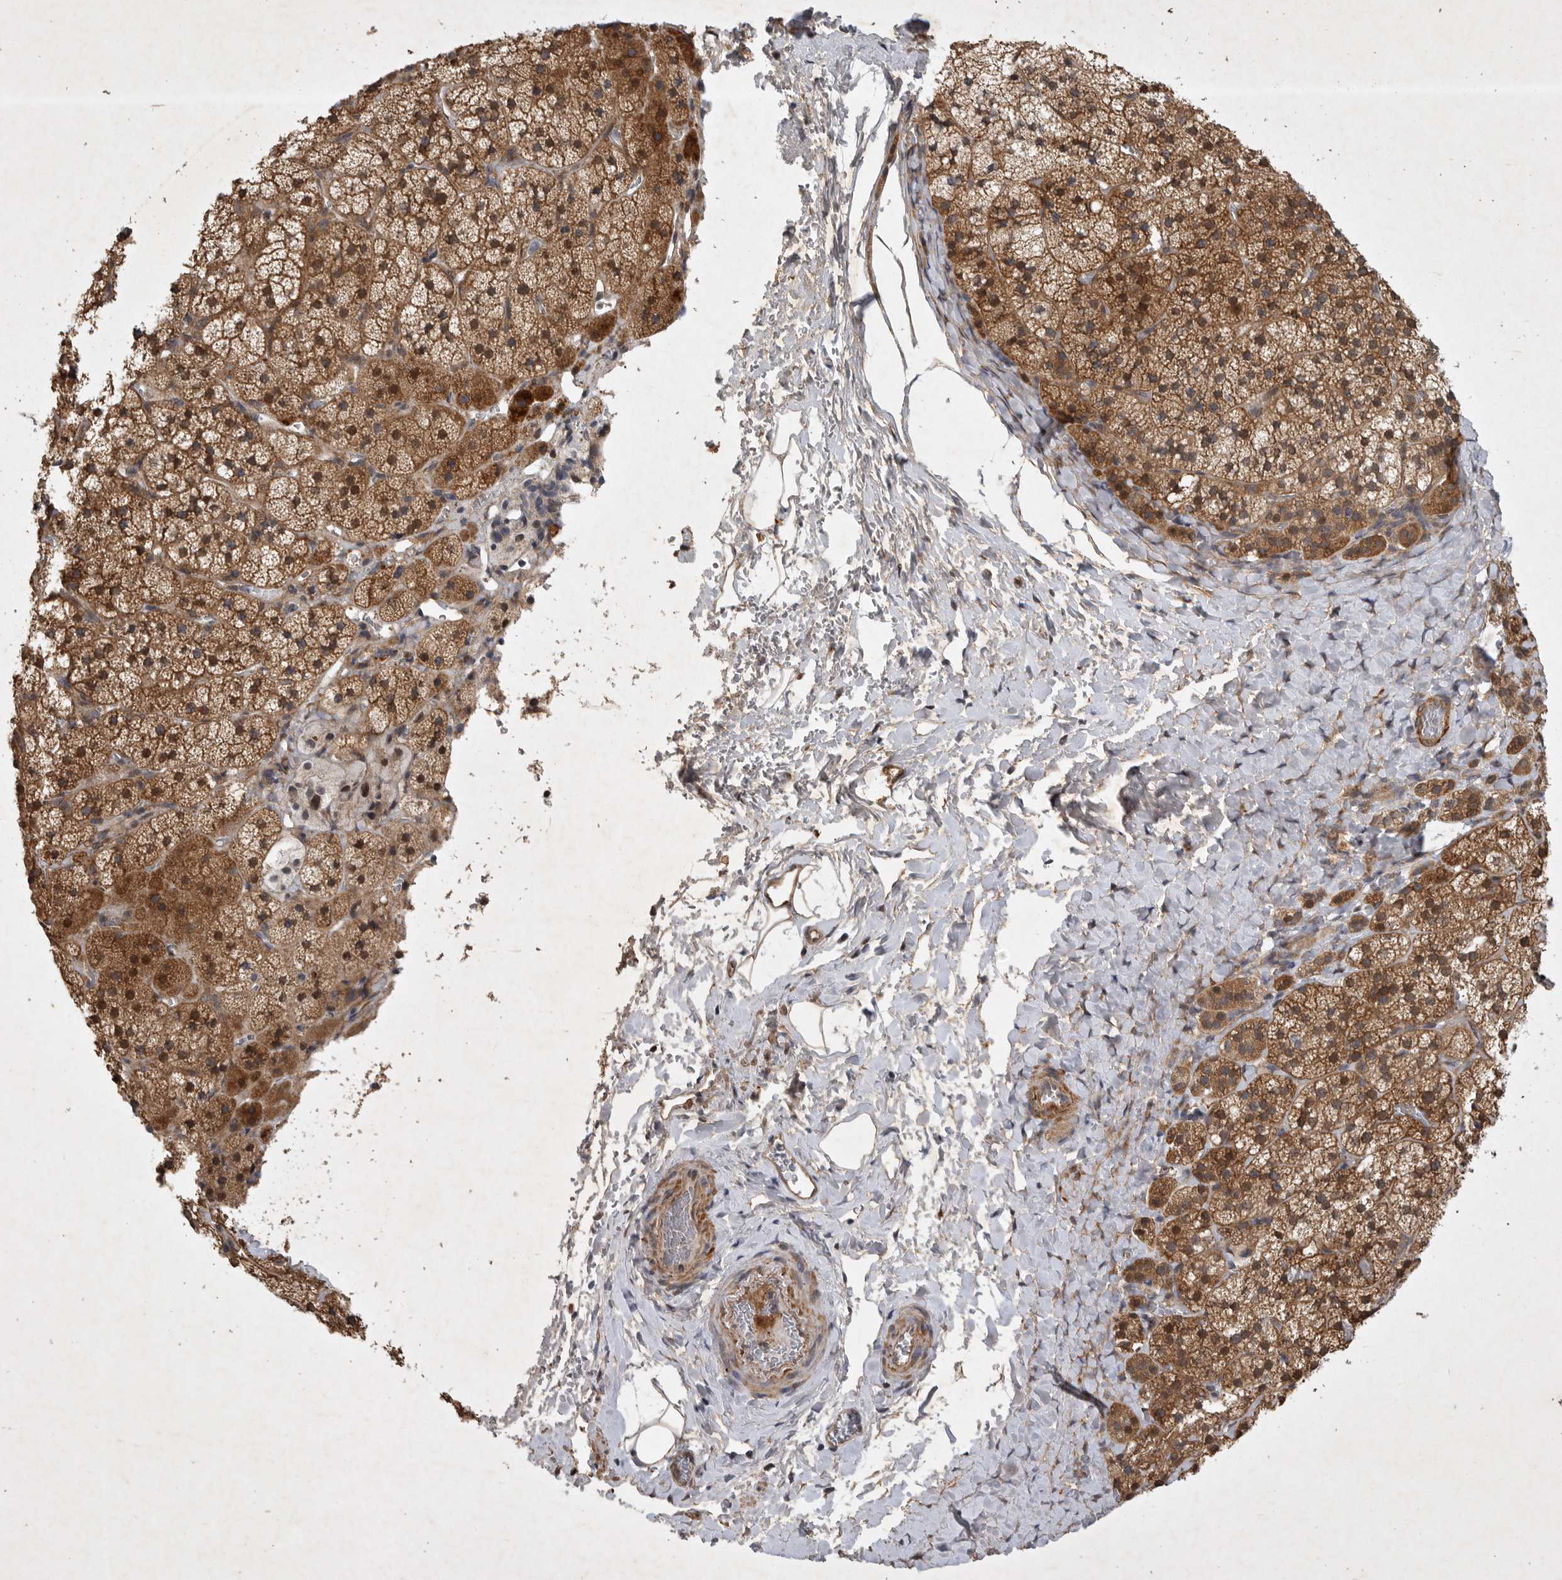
{"staining": {"intensity": "strong", "quantity": ">75%", "location": "cytoplasmic/membranous,nuclear"}, "tissue": "adrenal gland", "cell_type": "Glandular cells", "image_type": "normal", "snomed": [{"axis": "morphology", "description": "Normal tissue, NOS"}, {"axis": "topography", "description": "Adrenal gland"}], "caption": "This micrograph displays IHC staining of benign human adrenal gland, with high strong cytoplasmic/membranous,nuclear positivity in approximately >75% of glandular cells.", "gene": "EDEM3", "patient": {"sex": "female", "age": 44}}